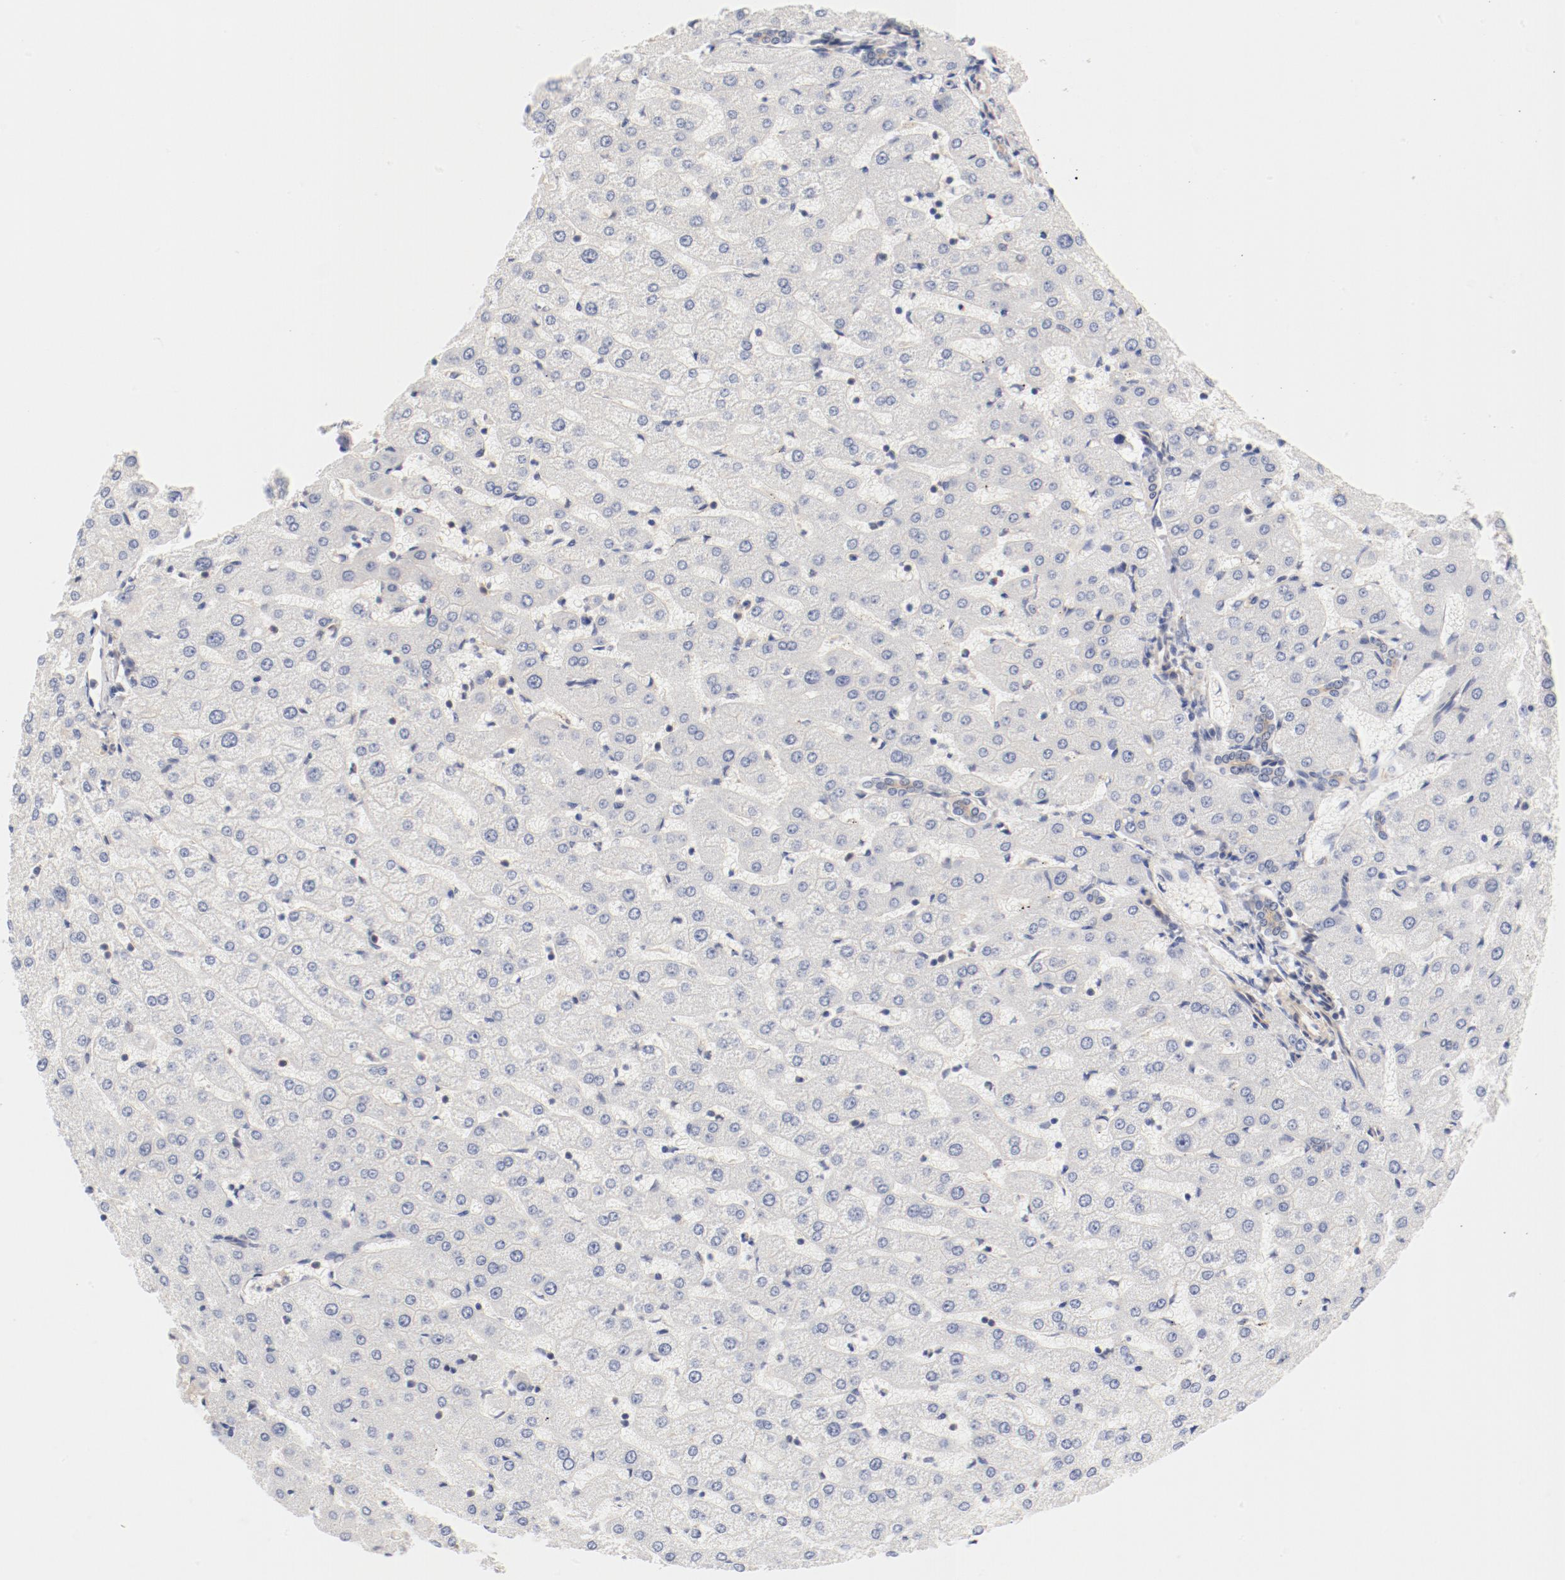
{"staining": {"intensity": "weak", "quantity": "25%-75%", "location": "cytoplasmic/membranous"}, "tissue": "liver", "cell_type": "Cholangiocytes", "image_type": "normal", "snomed": [{"axis": "morphology", "description": "Normal tissue, NOS"}, {"axis": "morphology", "description": "Fibrosis, NOS"}, {"axis": "topography", "description": "Liver"}], "caption": "Immunohistochemical staining of benign liver displays low levels of weak cytoplasmic/membranous expression in about 25%-75% of cholangiocytes.", "gene": "ZNF267", "patient": {"sex": "female", "age": 29}}